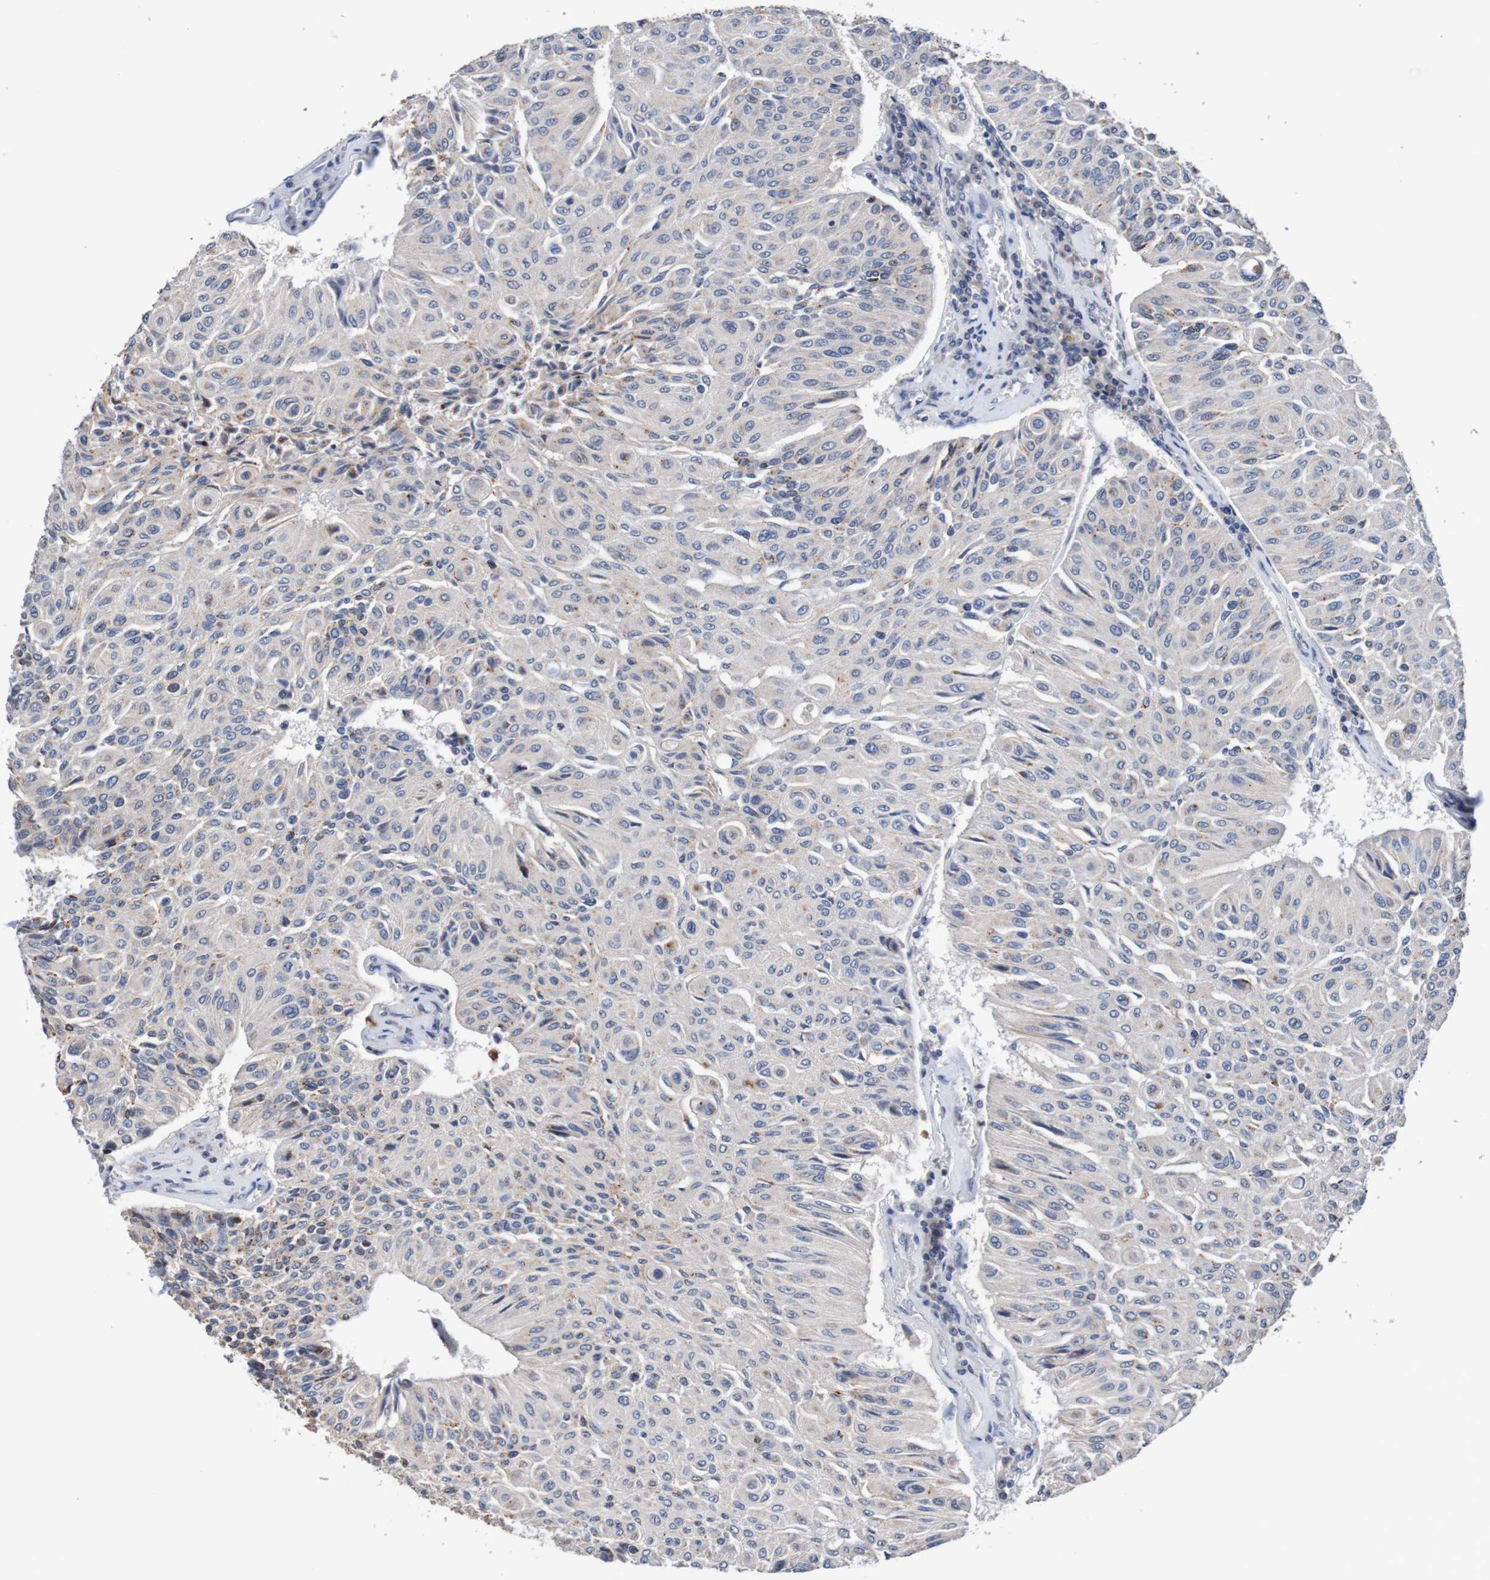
{"staining": {"intensity": "negative", "quantity": "none", "location": "none"}, "tissue": "urothelial cancer", "cell_type": "Tumor cells", "image_type": "cancer", "snomed": [{"axis": "morphology", "description": "Urothelial carcinoma, High grade"}, {"axis": "topography", "description": "Urinary bladder"}], "caption": "Immunohistochemistry of human urothelial cancer shows no expression in tumor cells. (DAB (3,3'-diaminobenzidine) immunohistochemistry (IHC) with hematoxylin counter stain).", "gene": "FIBP", "patient": {"sex": "male", "age": 66}}